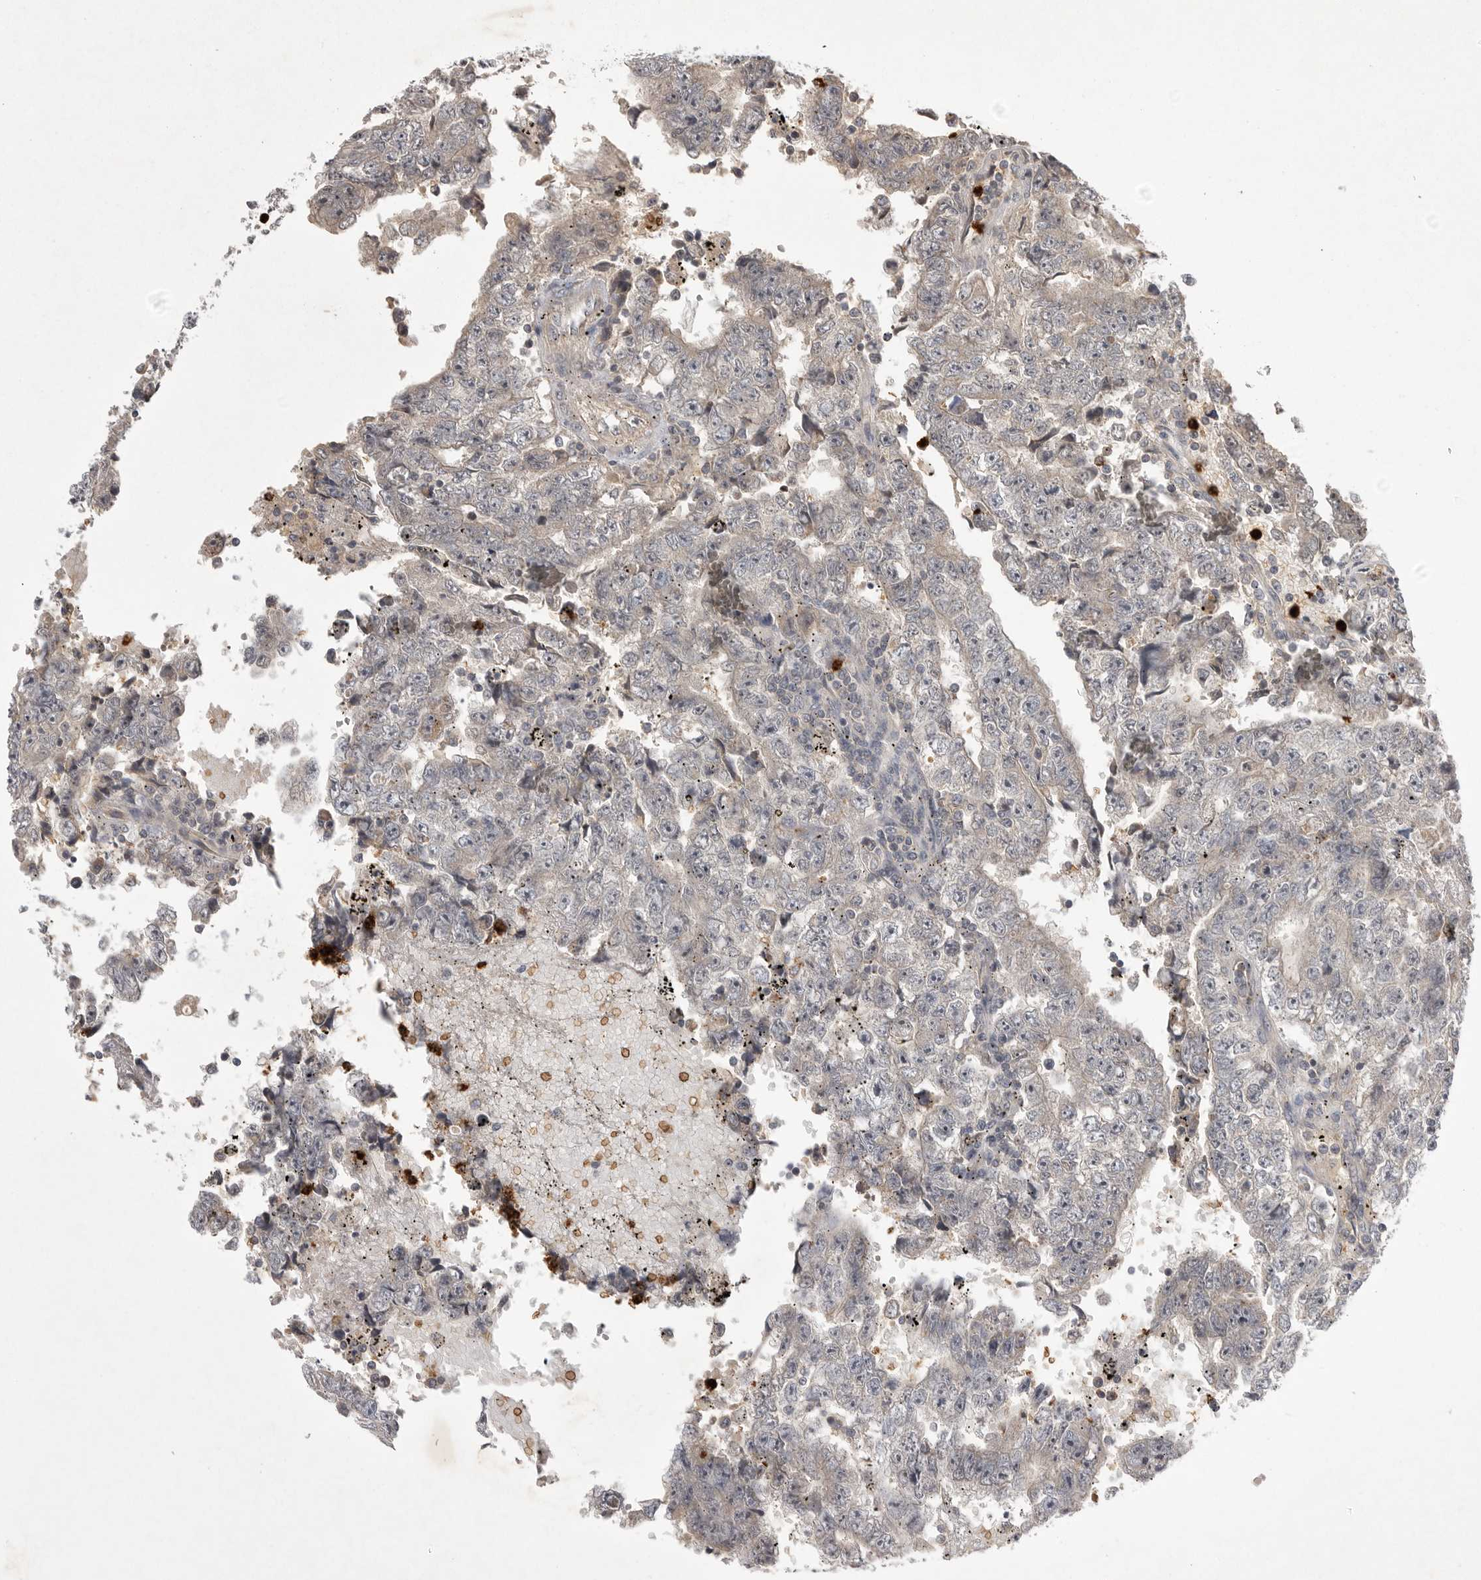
{"staining": {"intensity": "negative", "quantity": "none", "location": "none"}, "tissue": "testis cancer", "cell_type": "Tumor cells", "image_type": "cancer", "snomed": [{"axis": "morphology", "description": "Carcinoma, Embryonal, NOS"}, {"axis": "topography", "description": "Testis"}], "caption": "Immunohistochemical staining of embryonal carcinoma (testis) exhibits no significant positivity in tumor cells.", "gene": "UBE3D", "patient": {"sex": "male", "age": 25}}